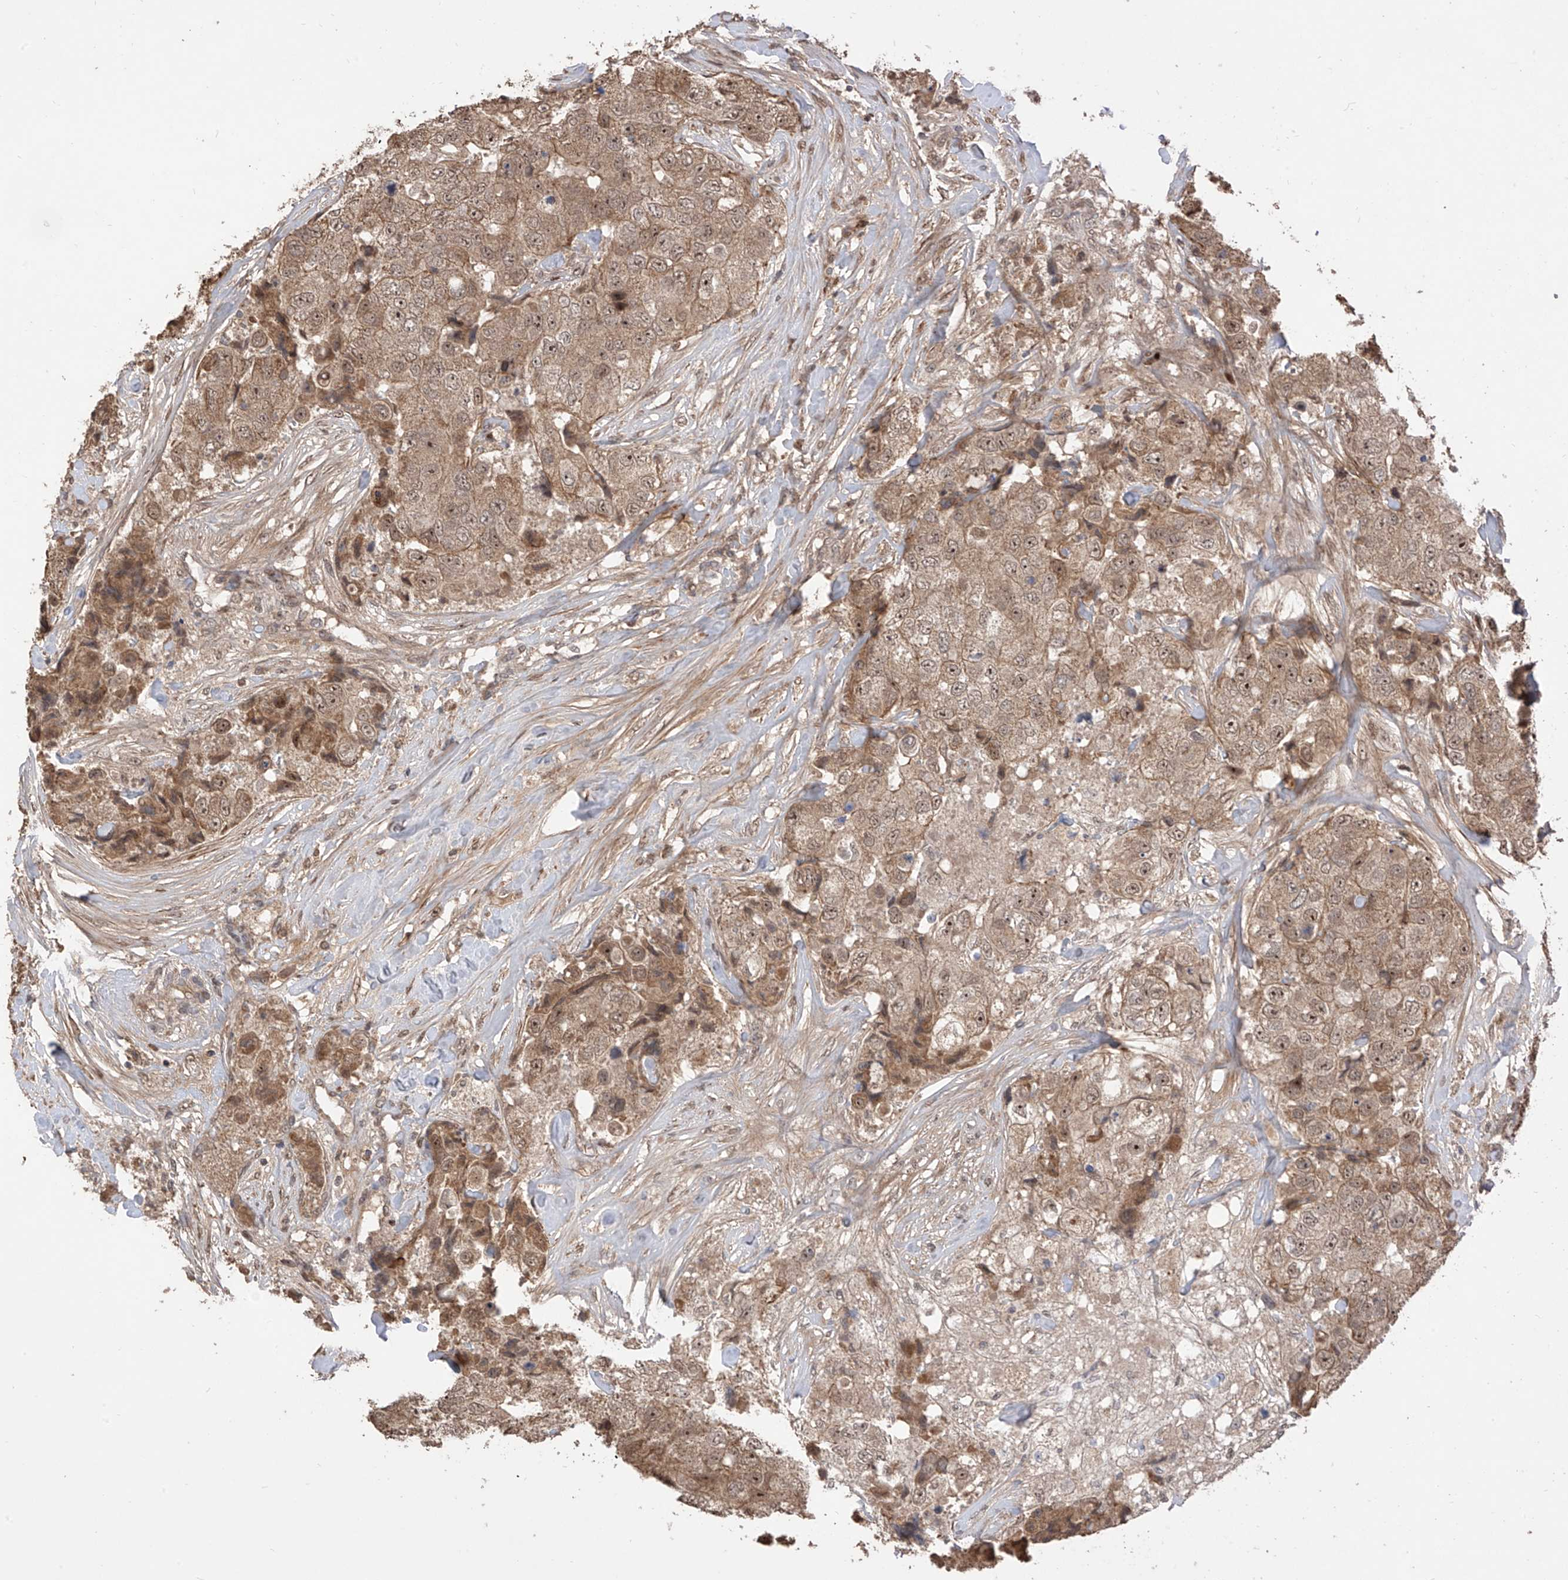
{"staining": {"intensity": "moderate", "quantity": ">75%", "location": "cytoplasmic/membranous,nuclear"}, "tissue": "breast cancer", "cell_type": "Tumor cells", "image_type": "cancer", "snomed": [{"axis": "morphology", "description": "Duct carcinoma"}, {"axis": "topography", "description": "Breast"}], "caption": "A medium amount of moderate cytoplasmic/membranous and nuclear staining is identified in about >75% of tumor cells in breast cancer (invasive ductal carcinoma) tissue. The protein is stained brown, and the nuclei are stained in blue (DAB IHC with brightfield microscopy, high magnification).", "gene": "LATS1", "patient": {"sex": "female", "age": 62}}